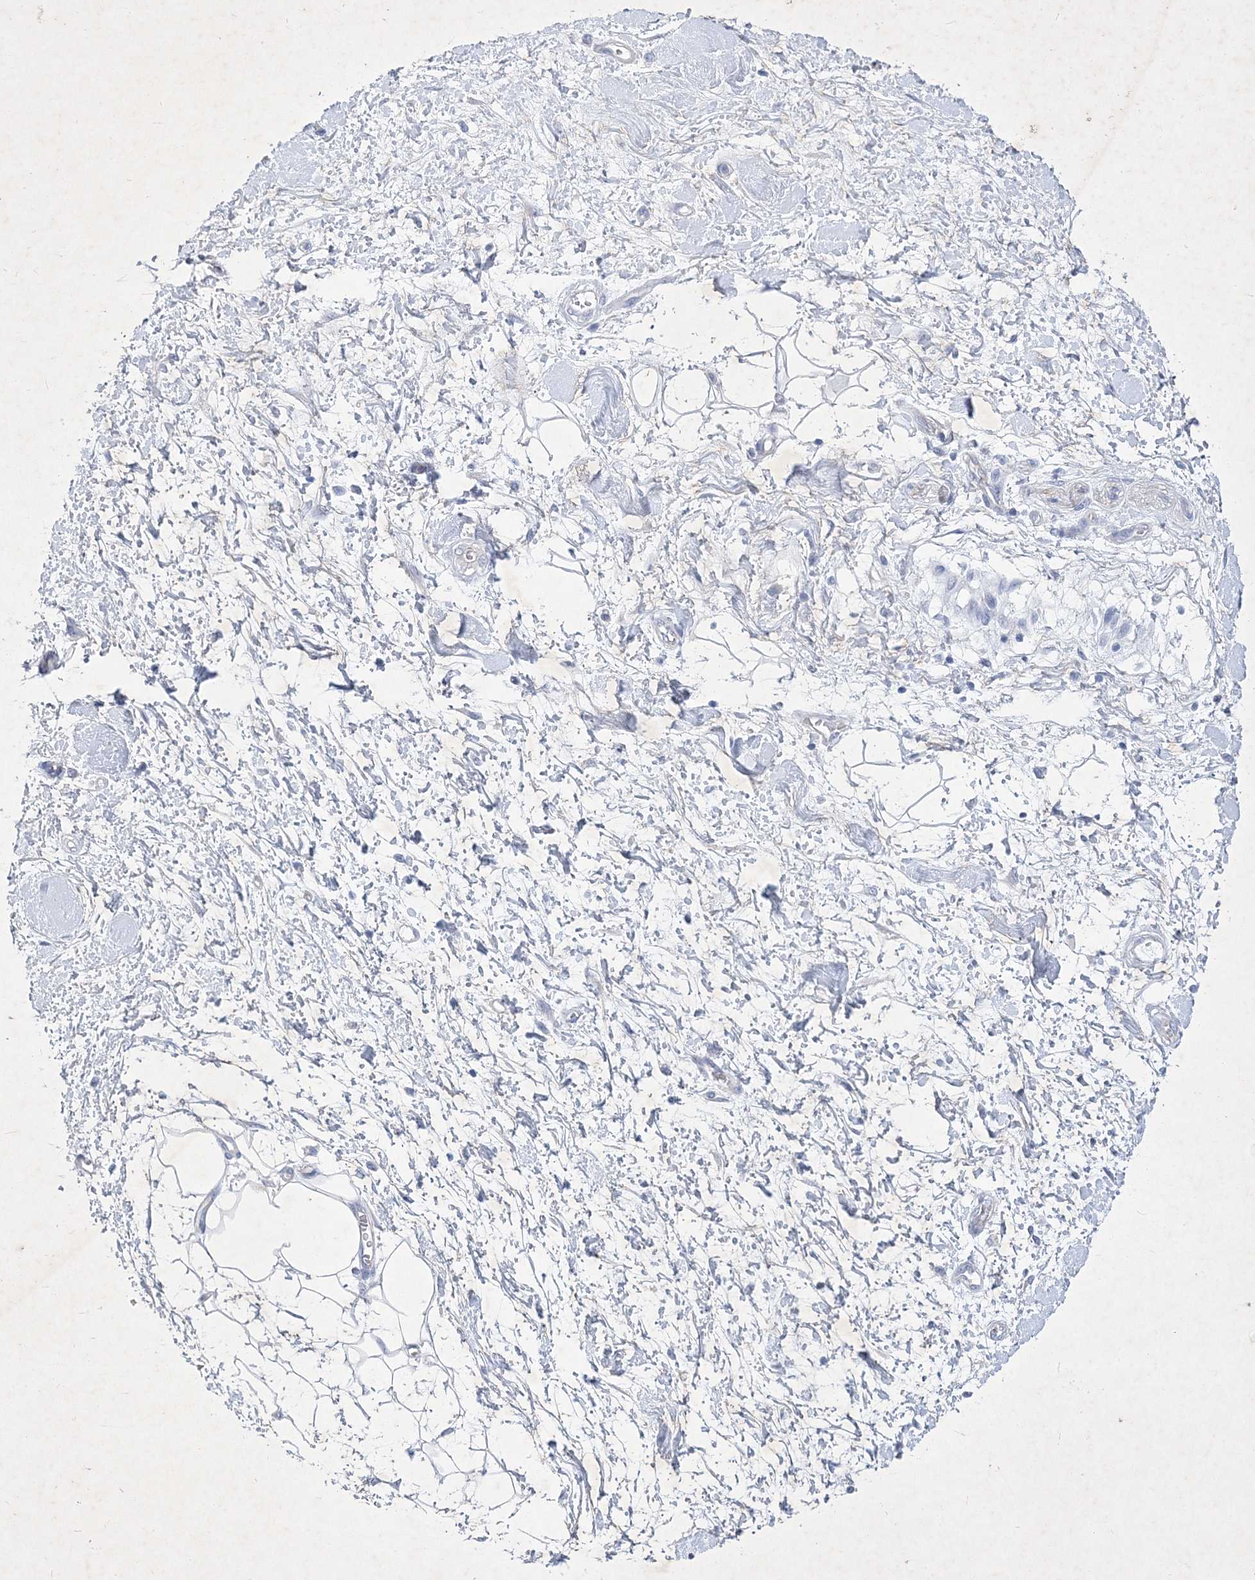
{"staining": {"intensity": "negative", "quantity": "none", "location": "none"}, "tissue": "adipose tissue", "cell_type": "Adipocytes", "image_type": "normal", "snomed": [{"axis": "morphology", "description": "Normal tissue, NOS"}, {"axis": "morphology", "description": "Adenocarcinoma, NOS"}, {"axis": "topography", "description": "Pancreas"}, {"axis": "topography", "description": "Peripheral nerve tissue"}], "caption": "The image shows no significant positivity in adipocytes of adipose tissue.", "gene": "GPN1", "patient": {"sex": "male", "age": 59}}